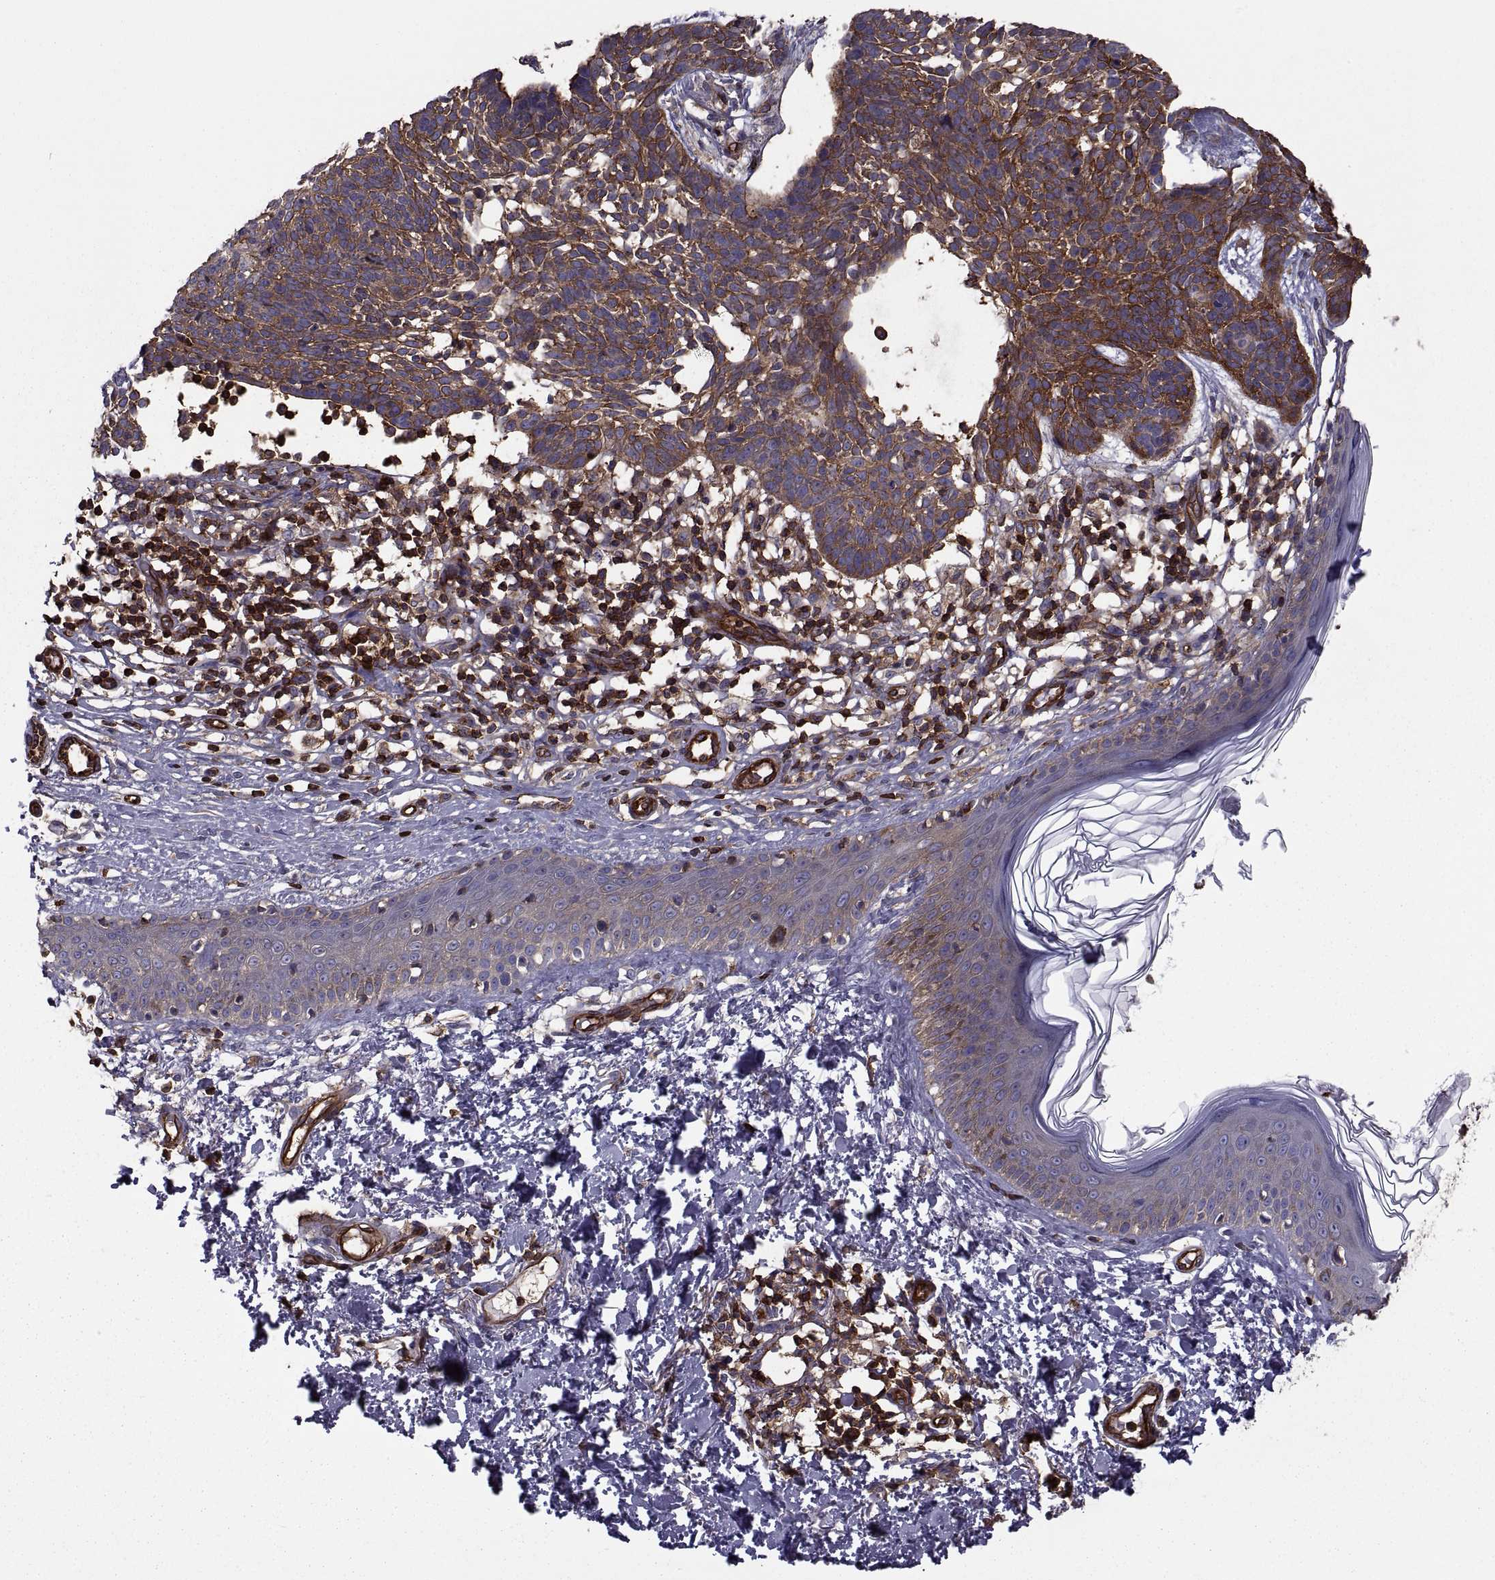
{"staining": {"intensity": "strong", "quantity": ">75%", "location": "cytoplasmic/membranous"}, "tissue": "skin cancer", "cell_type": "Tumor cells", "image_type": "cancer", "snomed": [{"axis": "morphology", "description": "Basal cell carcinoma"}, {"axis": "topography", "description": "Skin"}], "caption": "This histopathology image demonstrates immunohistochemistry (IHC) staining of skin cancer (basal cell carcinoma), with high strong cytoplasmic/membranous positivity in about >75% of tumor cells.", "gene": "MYH9", "patient": {"sex": "male", "age": 85}}